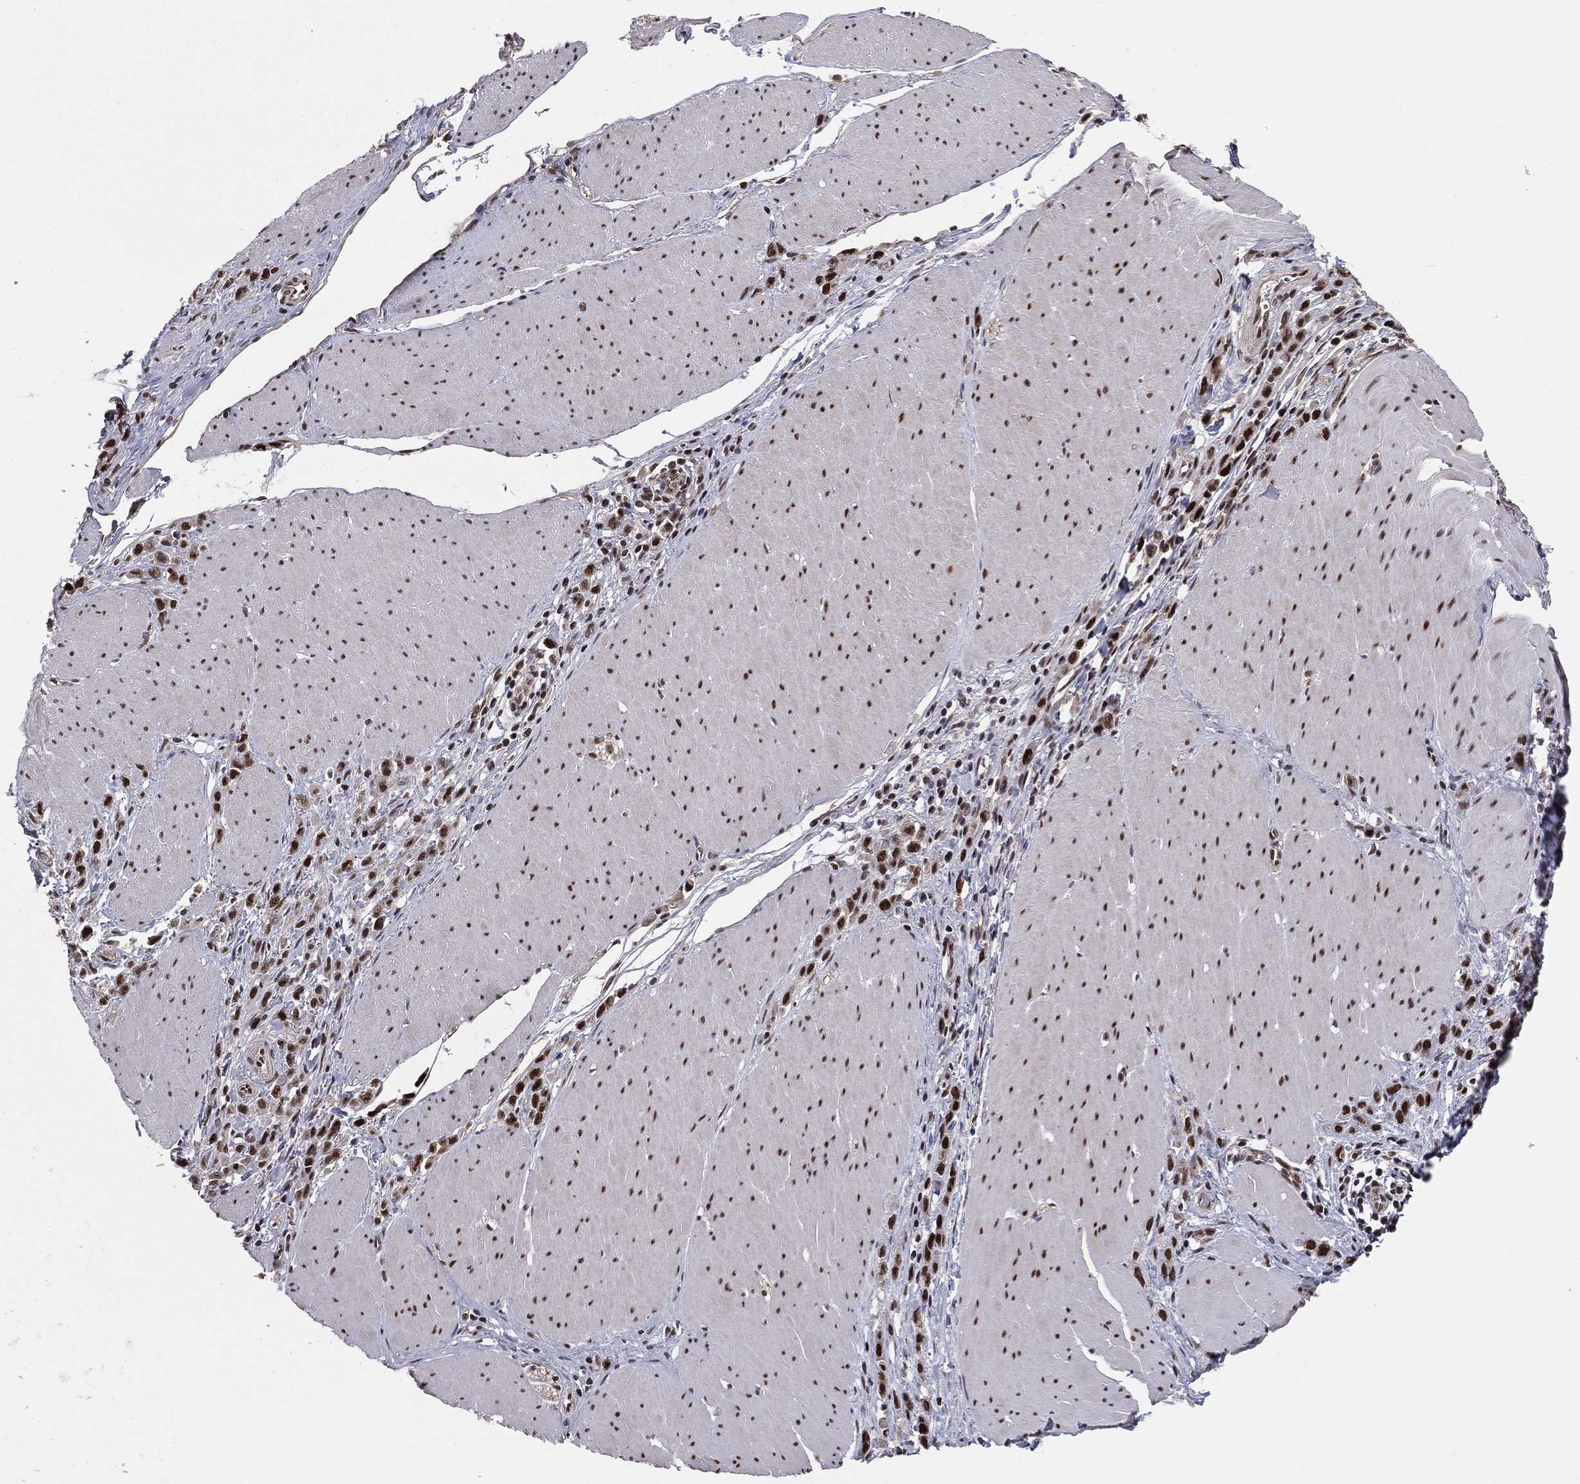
{"staining": {"intensity": "strong", "quantity": ">75%", "location": "nuclear"}, "tissue": "stomach cancer", "cell_type": "Tumor cells", "image_type": "cancer", "snomed": [{"axis": "morphology", "description": "Adenocarcinoma, NOS"}, {"axis": "topography", "description": "Stomach"}], "caption": "Immunohistochemical staining of stomach adenocarcinoma reveals strong nuclear protein positivity in about >75% of tumor cells. The staining was performed using DAB, with brown indicating positive protein expression. Nuclei are stained blue with hematoxylin.", "gene": "GPALPP1", "patient": {"sex": "male", "age": 47}}